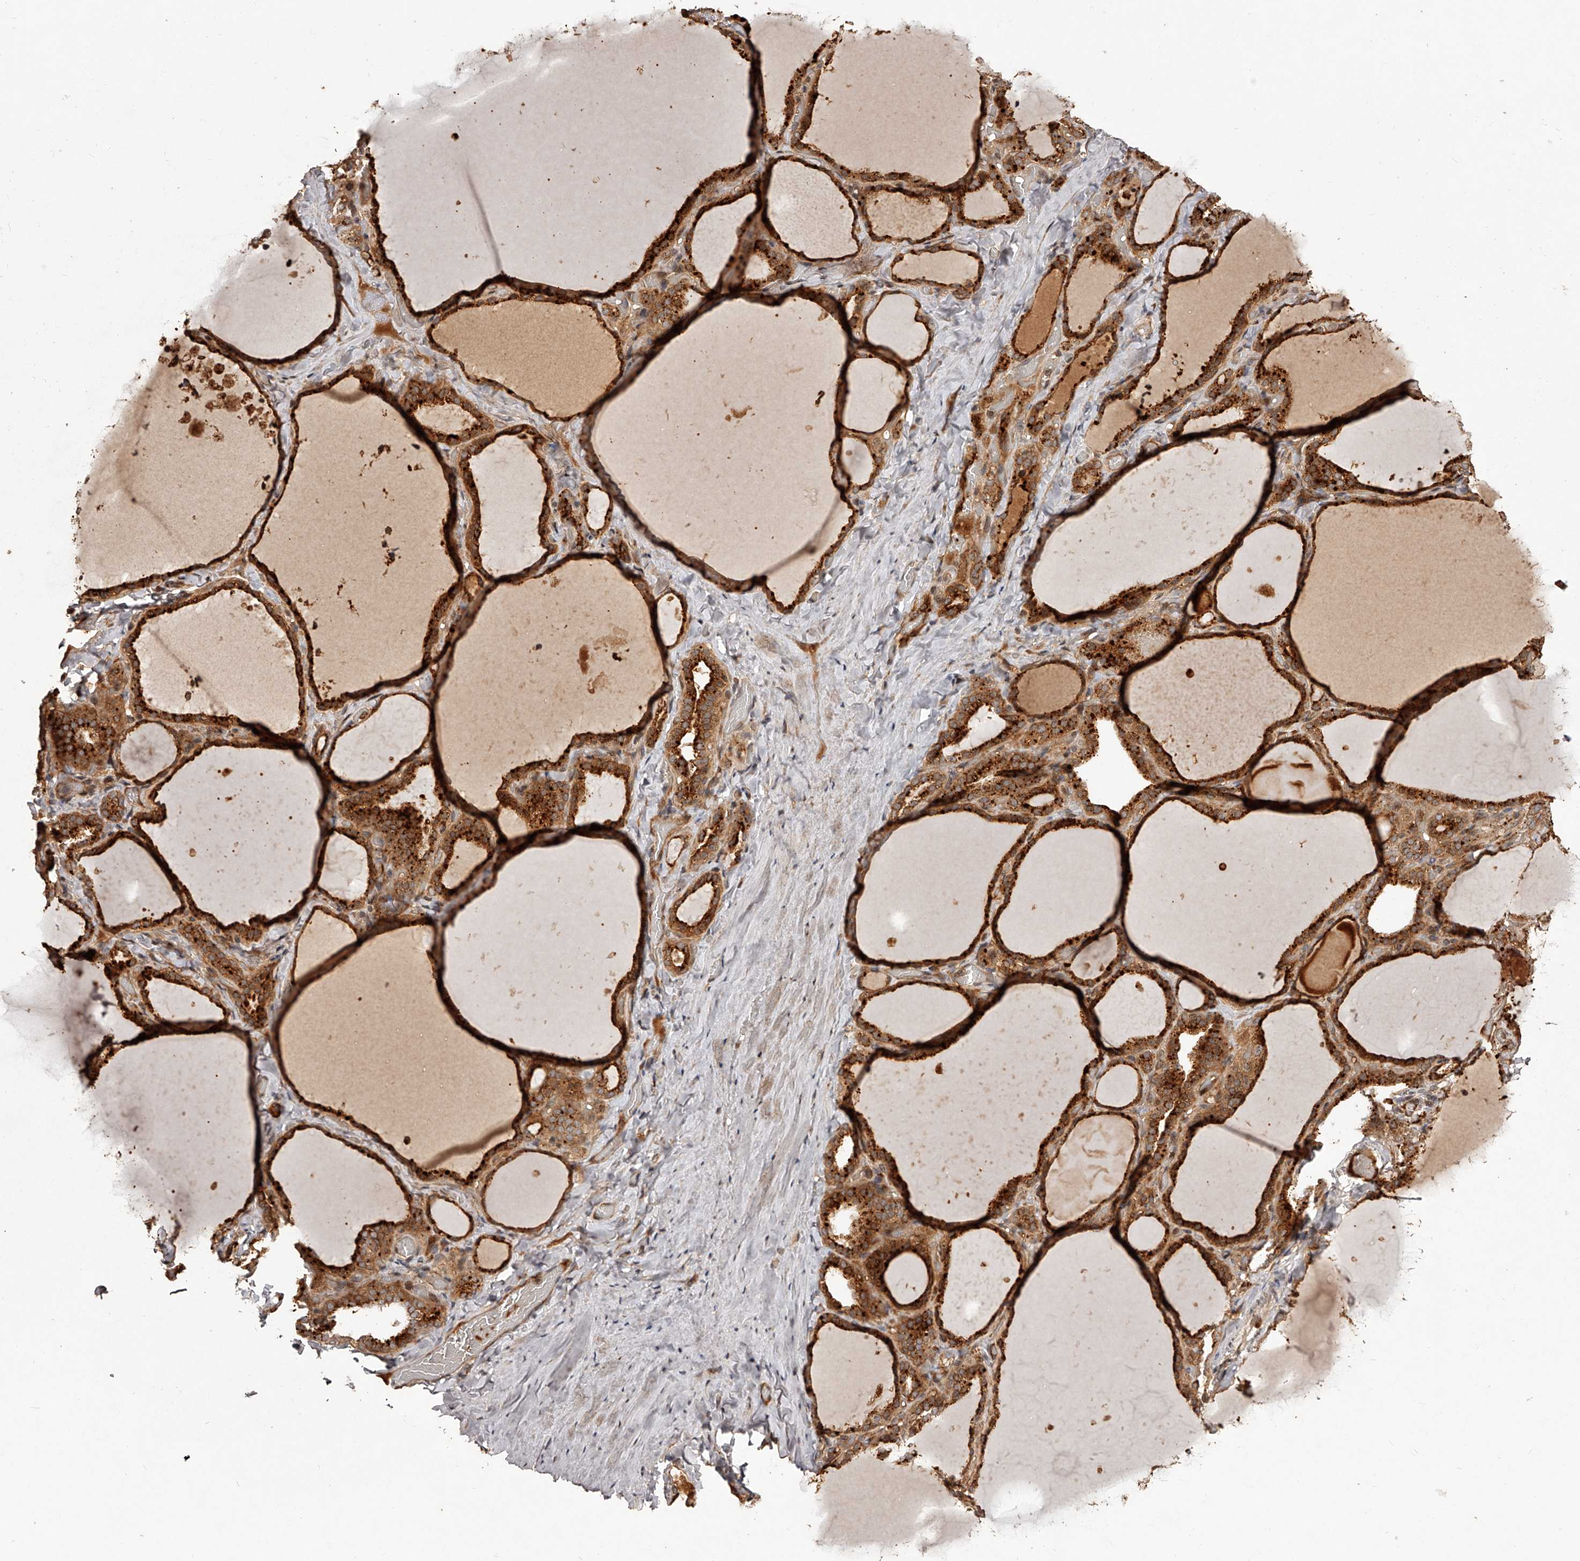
{"staining": {"intensity": "strong", "quantity": ">75%", "location": "cytoplasmic/membranous"}, "tissue": "thyroid gland", "cell_type": "Glandular cells", "image_type": "normal", "snomed": [{"axis": "morphology", "description": "Normal tissue, NOS"}, {"axis": "topography", "description": "Thyroid gland"}], "caption": "Strong cytoplasmic/membranous protein expression is appreciated in about >75% of glandular cells in thyroid gland. The staining was performed using DAB (3,3'-diaminobenzidine) to visualize the protein expression in brown, while the nuclei were stained in blue with hematoxylin (Magnification: 20x).", "gene": "CRYZL1", "patient": {"sex": "female", "age": 22}}